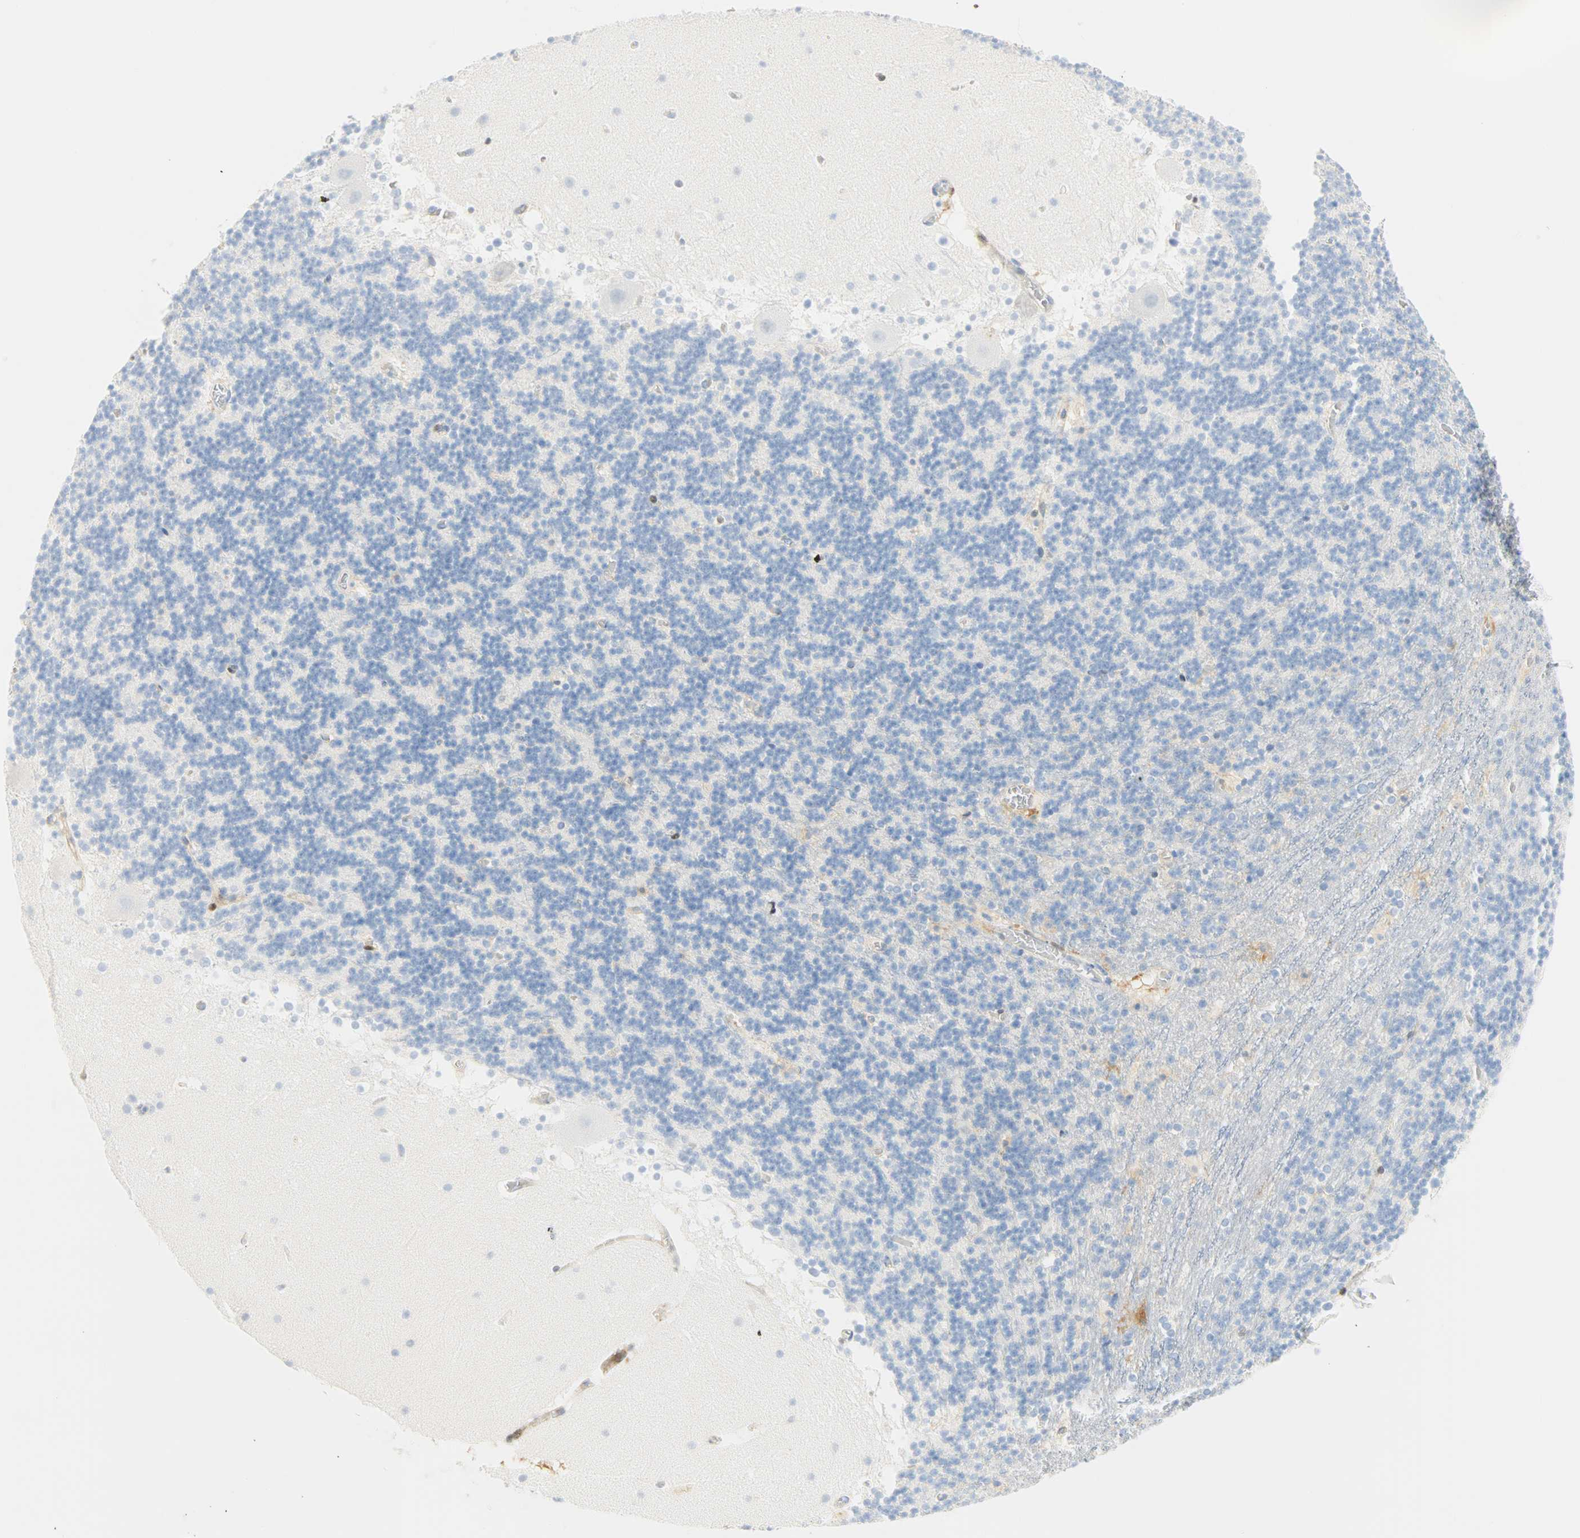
{"staining": {"intensity": "negative", "quantity": "none", "location": "none"}, "tissue": "cerebellum", "cell_type": "Cells in granular layer", "image_type": "normal", "snomed": [{"axis": "morphology", "description": "Normal tissue, NOS"}, {"axis": "topography", "description": "Cerebellum"}], "caption": "Immunohistochemistry (IHC) histopathology image of normal cerebellum: cerebellum stained with DAB exhibits no significant protein expression in cells in granular layer.", "gene": "SELENBP1", "patient": {"sex": "male", "age": 45}}